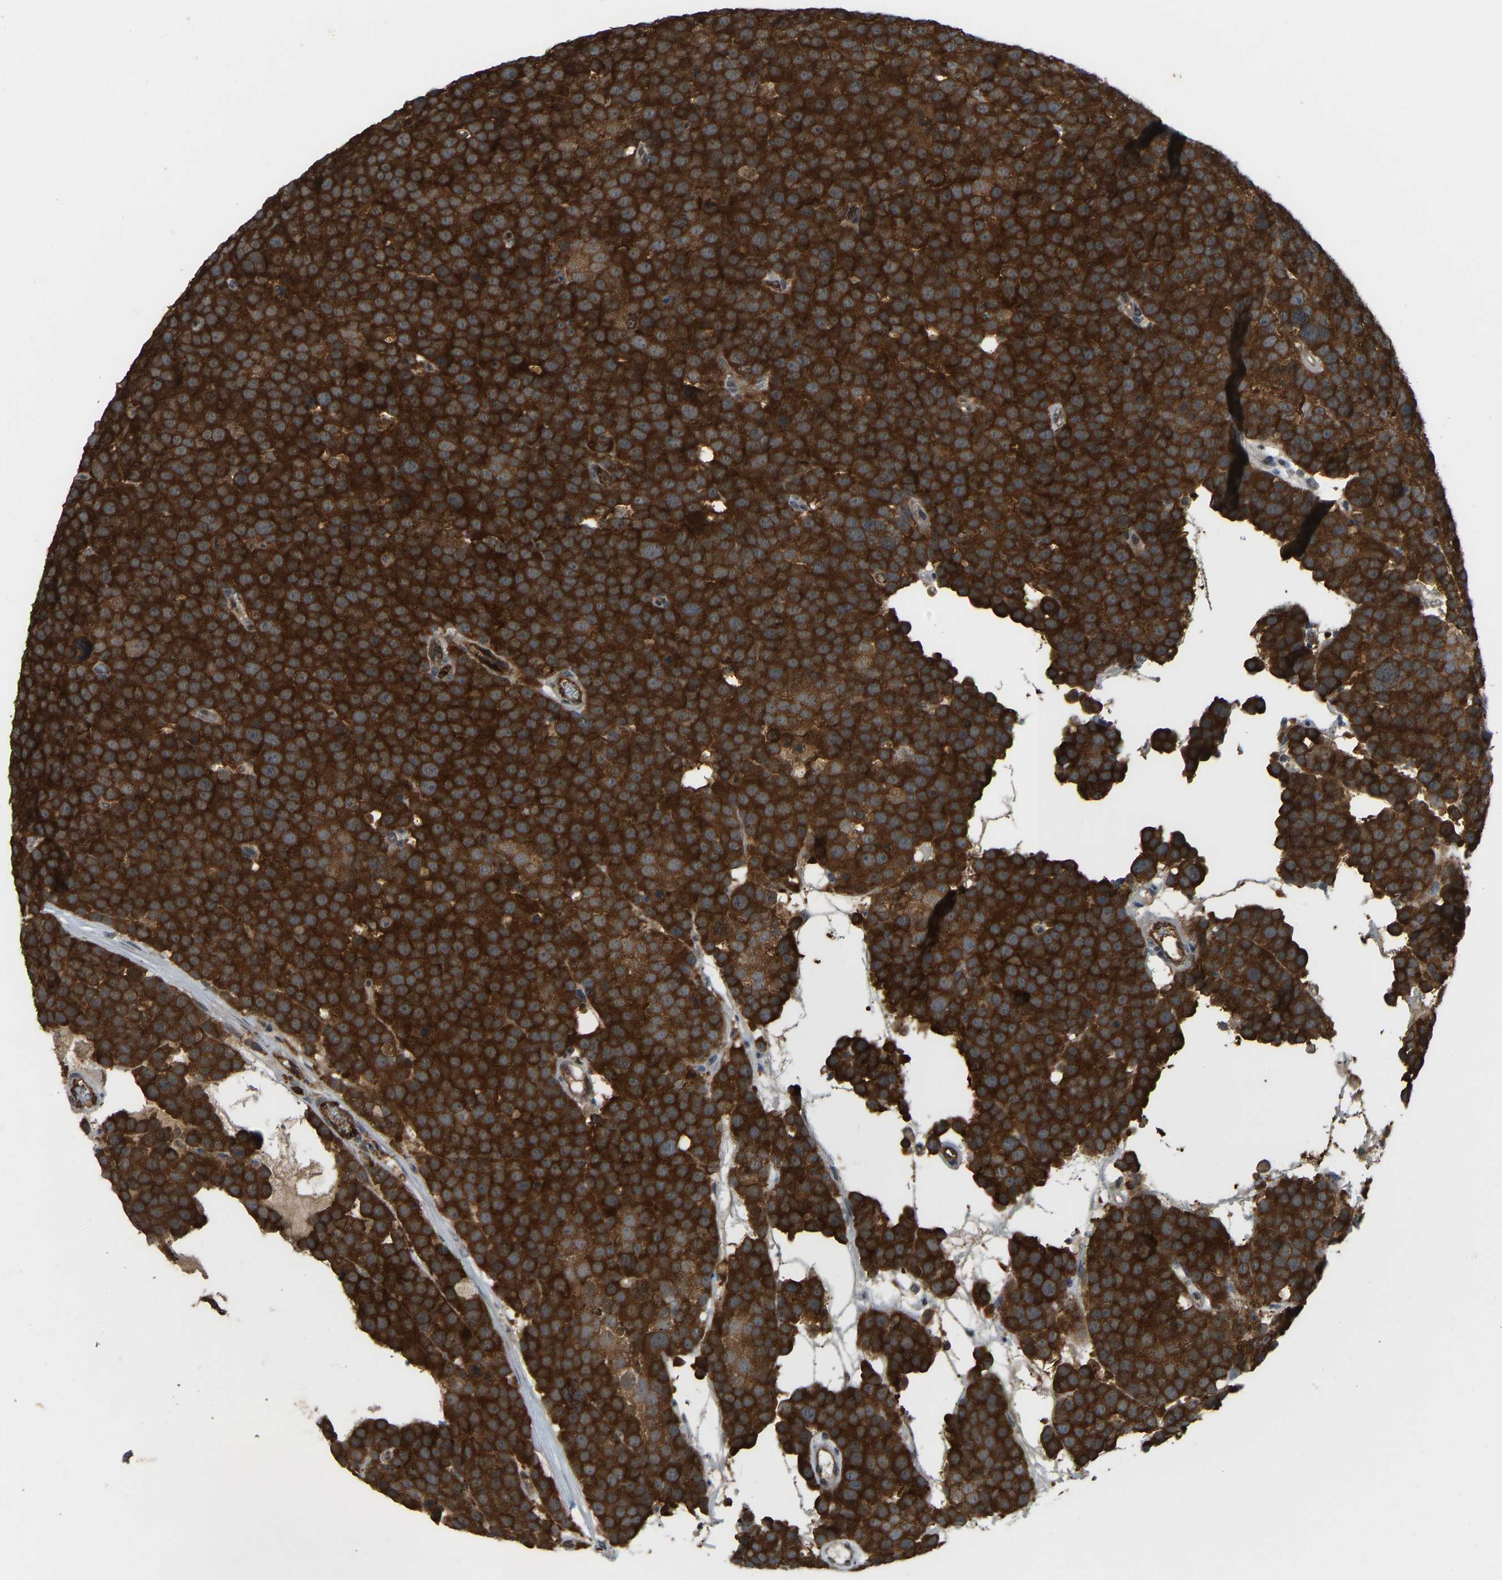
{"staining": {"intensity": "strong", "quantity": ">75%", "location": "cytoplasmic/membranous"}, "tissue": "testis cancer", "cell_type": "Tumor cells", "image_type": "cancer", "snomed": [{"axis": "morphology", "description": "Seminoma, NOS"}, {"axis": "topography", "description": "Testis"}], "caption": "Testis cancer (seminoma) stained with a brown dye demonstrates strong cytoplasmic/membranous positive staining in about >75% of tumor cells.", "gene": "CCT8", "patient": {"sex": "male", "age": 71}}